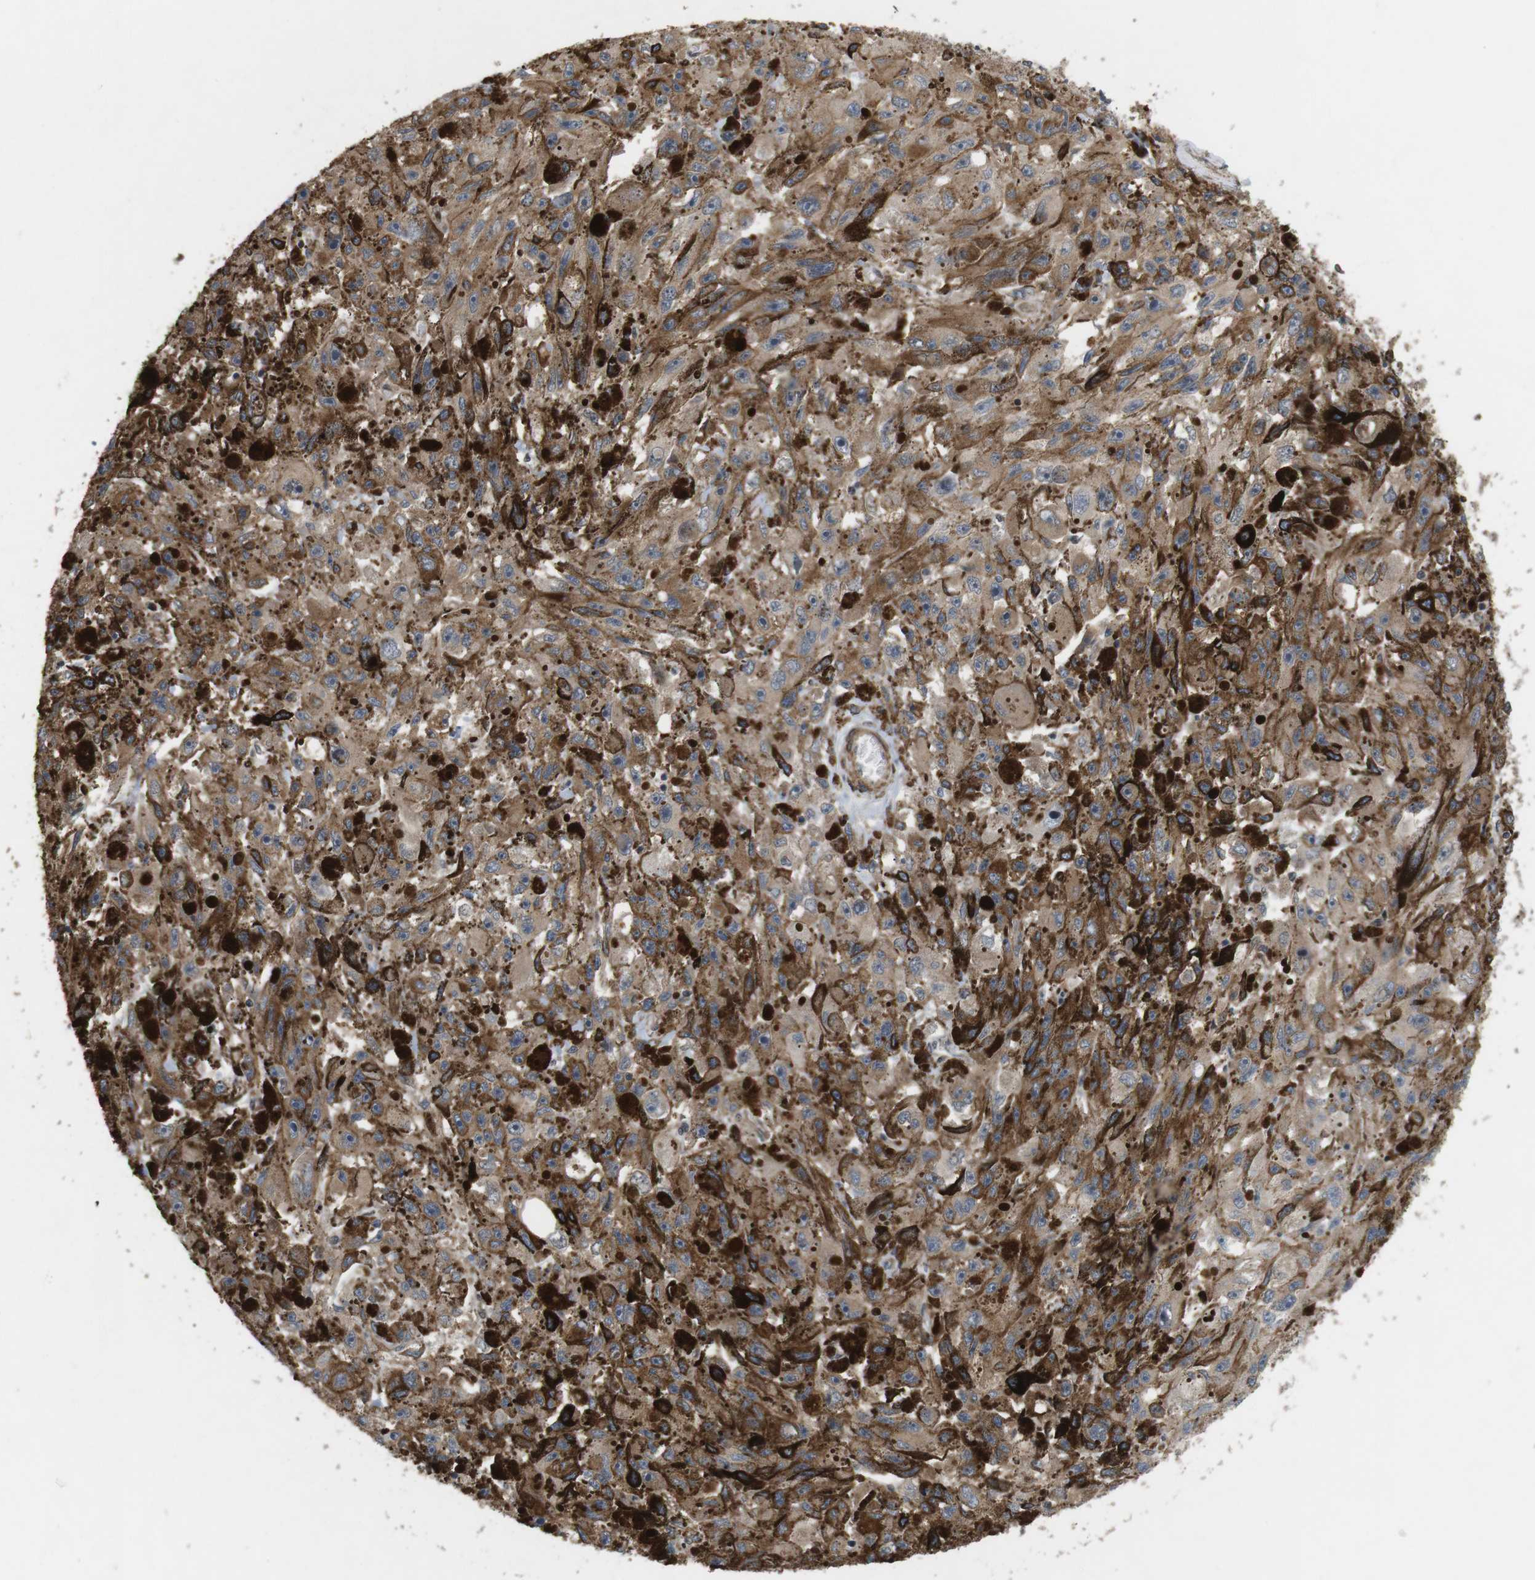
{"staining": {"intensity": "moderate", "quantity": ">75%", "location": "cytoplasmic/membranous"}, "tissue": "melanoma", "cell_type": "Tumor cells", "image_type": "cancer", "snomed": [{"axis": "morphology", "description": "Malignant melanoma, NOS"}, {"axis": "topography", "description": "Skin"}], "caption": "Human malignant melanoma stained for a protein (brown) exhibits moderate cytoplasmic/membranous positive staining in about >75% of tumor cells.", "gene": "KANK2", "patient": {"sex": "female", "age": 104}}